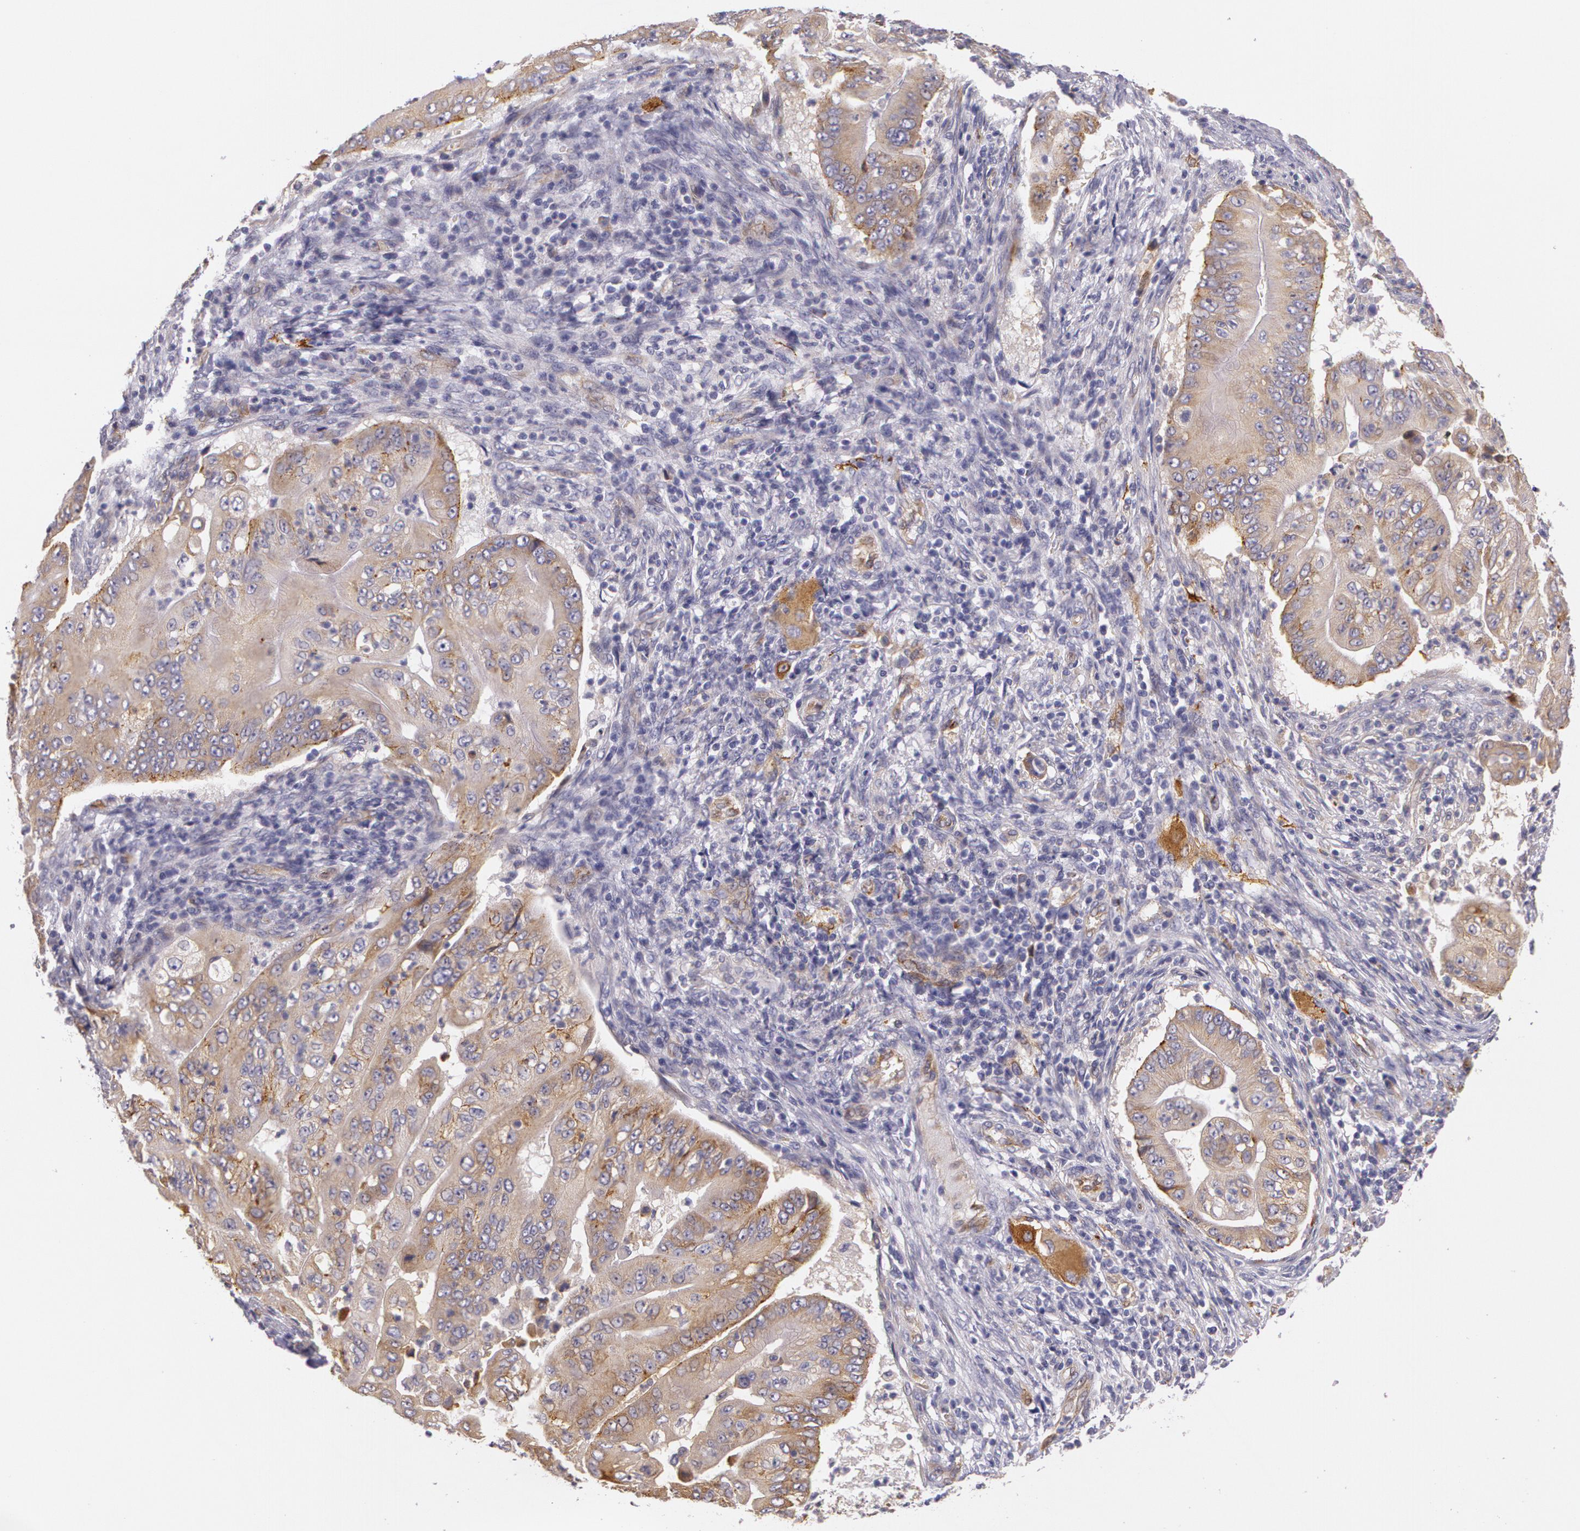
{"staining": {"intensity": "moderate", "quantity": "25%-75%", "location": "cytoplasmic/membranous"}, "tissue": "pancreatic cancer", "cell_type": "Tumor cells", "image_type": "cancer", "snomed": [{"axis": "morphology", "description": "Adenocarcinoma, NOS"}, {"axis": "topography", "description": "Pancreas"}], "caption": "A medium amount of moderate cytoplasmic/membranous staining is identified in about 25%-75% of tumor cells in pancreatic cancer tissue.", "gene": "APP", "patient": {"sex": "male", "age": 62}}